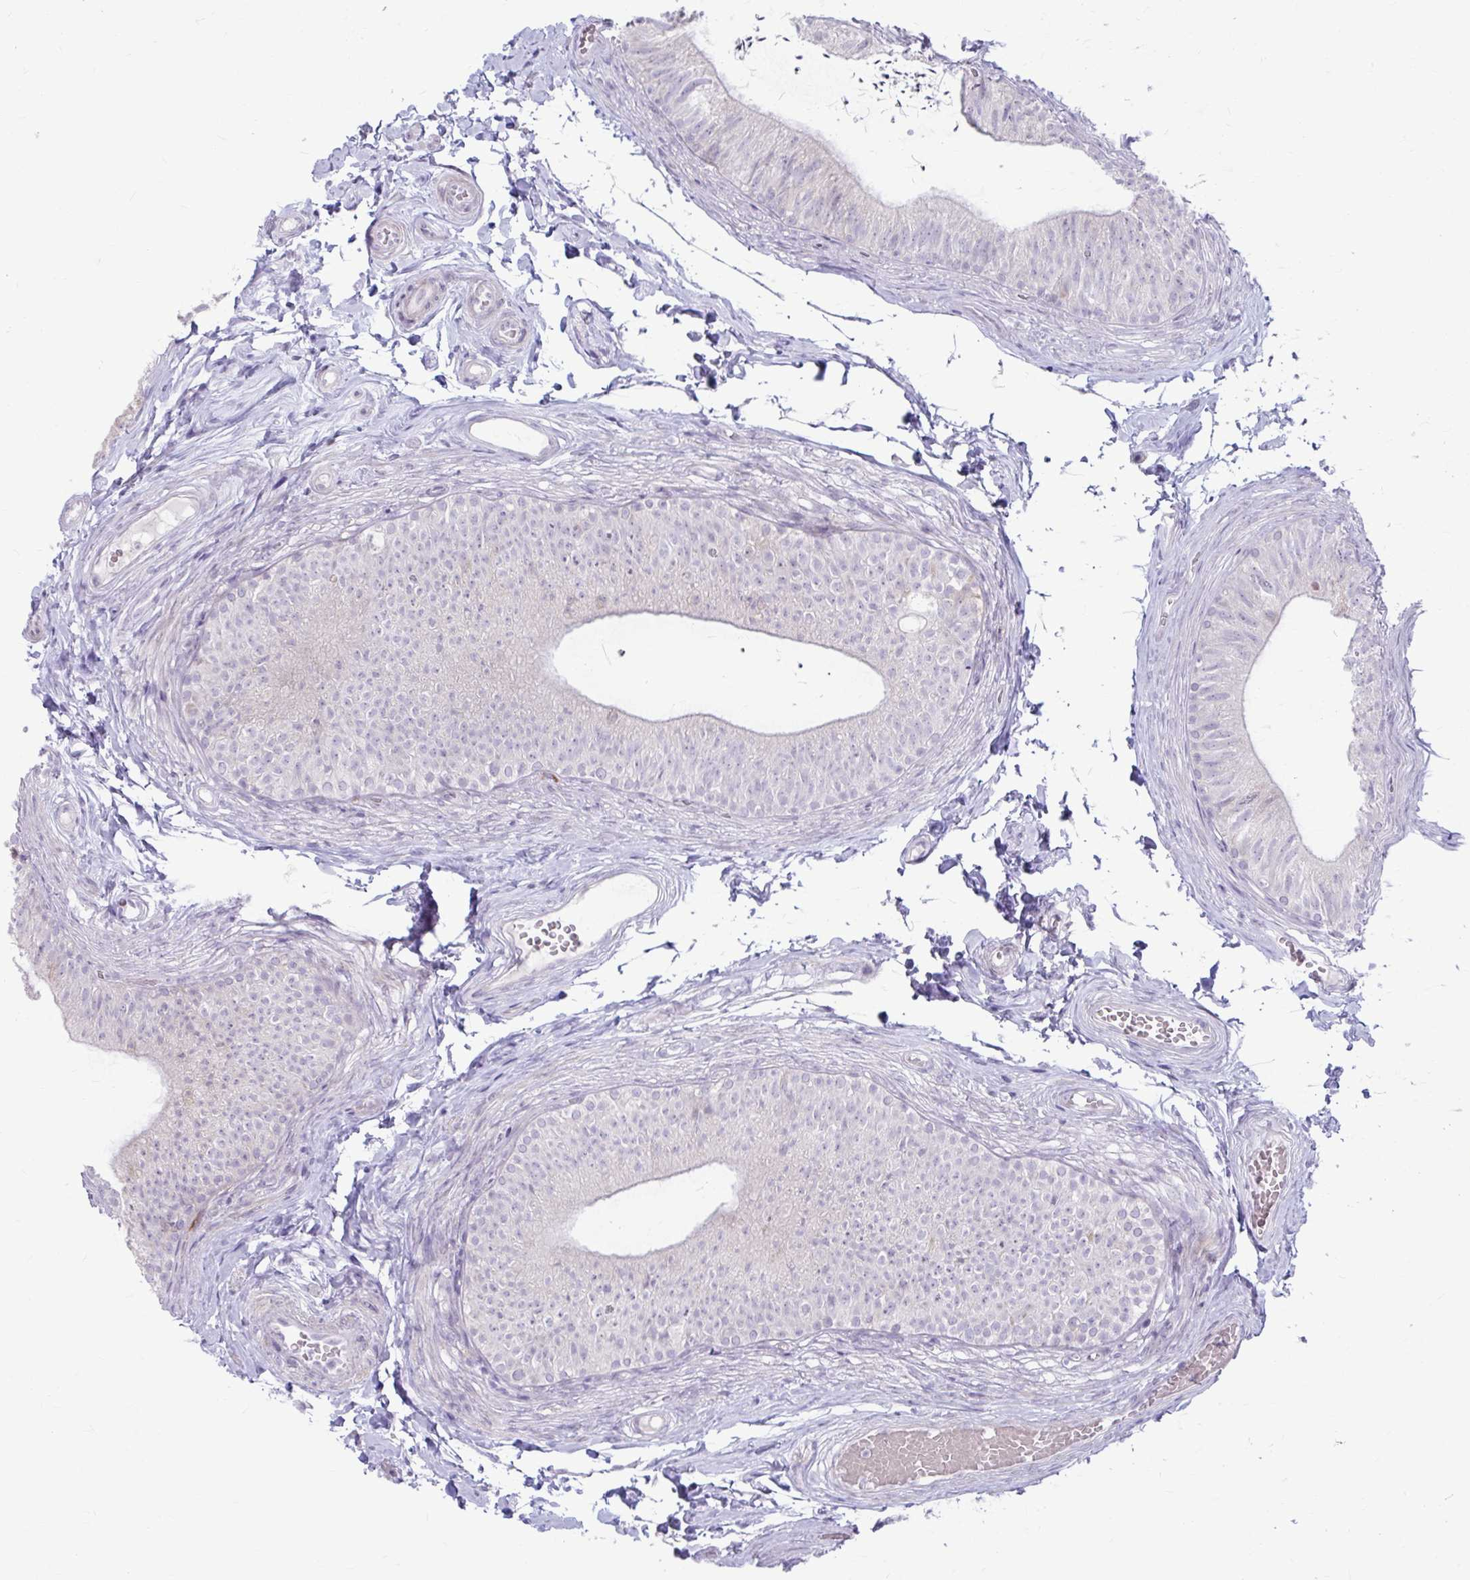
{"staining": {"intensity": "moderate", "quantity": "<25%", "location": "cytoplasmic/membranous"}, "tissue": "epididymis", "cell_type": "Glandular cells", "image_type": "normal", "snomed": [{"axis": "morphology", "description": "Normal tissue, NOS"}, {"axis": "topography", "description": "Epididymis, spermatic cord, NOS"}, {"axis": "topography", "description": "Epididymis"}, {"axis": "topography", "description": "Peripheral nerve tissue"}], "caption": "DAB immunohistochemical staining of benign human epididymis displays moderate cytoplasmic/membranous protein positivity in approximately <25% of glandular cells.", "gene": "MSMO1", "patient": {"sex": "male", "age": 29}}